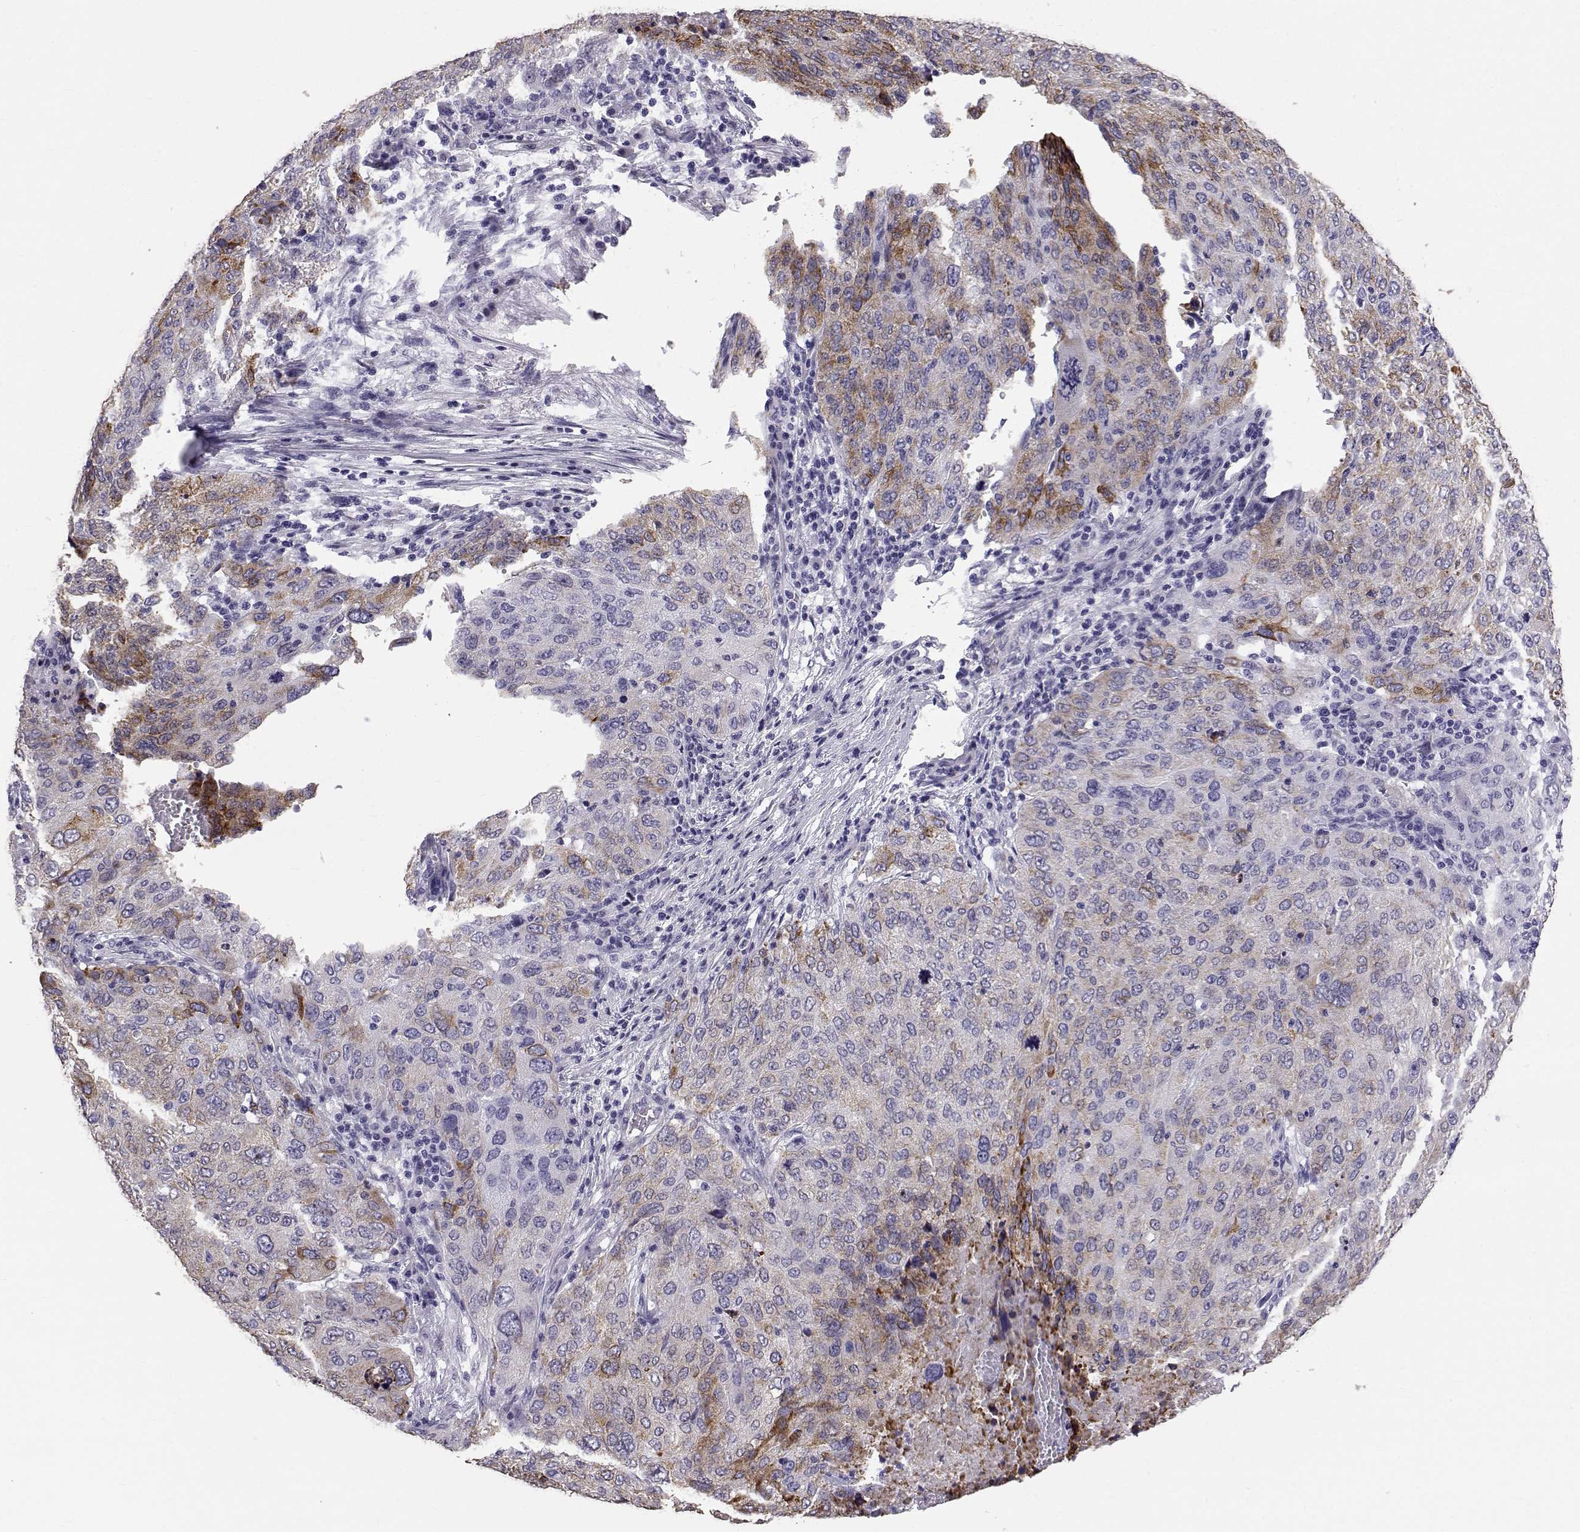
{"staining": {"intensity": "strong", "quantity": "<25%", "location": "cytoplasmic/membranous"}, "tissue": "ovarian cancer", "cell_type": "Tumor cells", "image_type": "cancer", "snomed": [{"axis": "morphology", "description": "Carcinoma, endometroid"}, {"axis": "topography", "description": "Ovary"}], "caption": "Tumor cells display medium levels of strong cytoplasmic/membranous staining in about <25% of cells in ovarian cancer (endometroid carcinoma).", "gene": "RNASE12", "patient": {"sex": "female", "age": 58}}